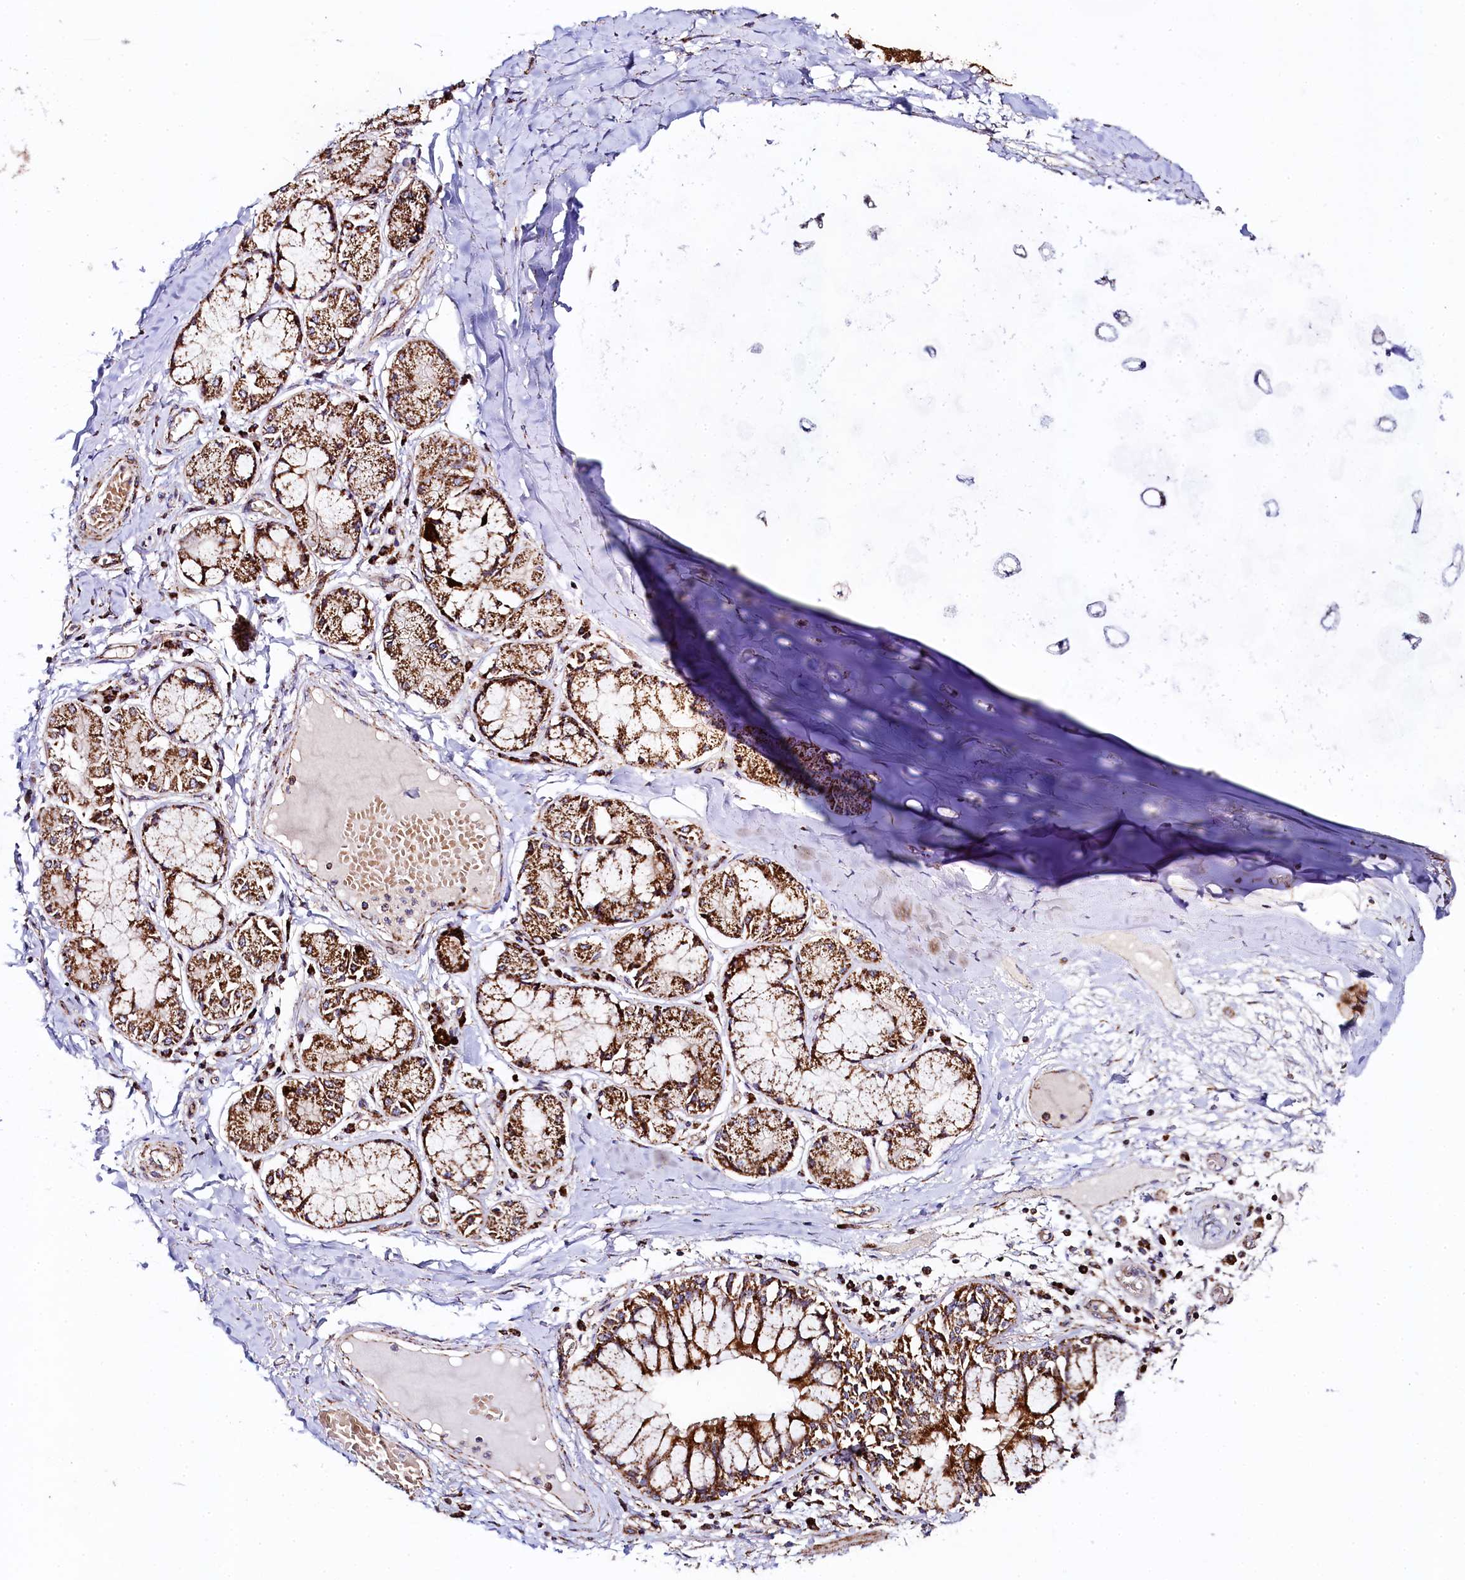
{"staining": {"intensity": "moderate", "quantity": ">75%", "location": "cytoplasmic/membranous"}, "tissue": "adipose tissue", "cell_type": "Adipocytes", "image_type": "normal", "snomed": [{"axis": "morphology", "description": "Normal tissue, NOS"}, {"axis": "topography", "description": "Cartilage tissue"}, {"axis": "topography", "description": "Bronchus"}, {"axis": "topography", "description": "Lung"}, {"axis": "topography", "description": "Peripheral nerve tissue"}], "caption": "This image exhibits immunohistochemistry (IHC) staining of unremarkable human adipose tissue, with medium moderate cytoplasmic/membranous staining in about >75% of adipocytes.", "gene": "CLYBL", "patient": {"sex": "female", "age": 49}}